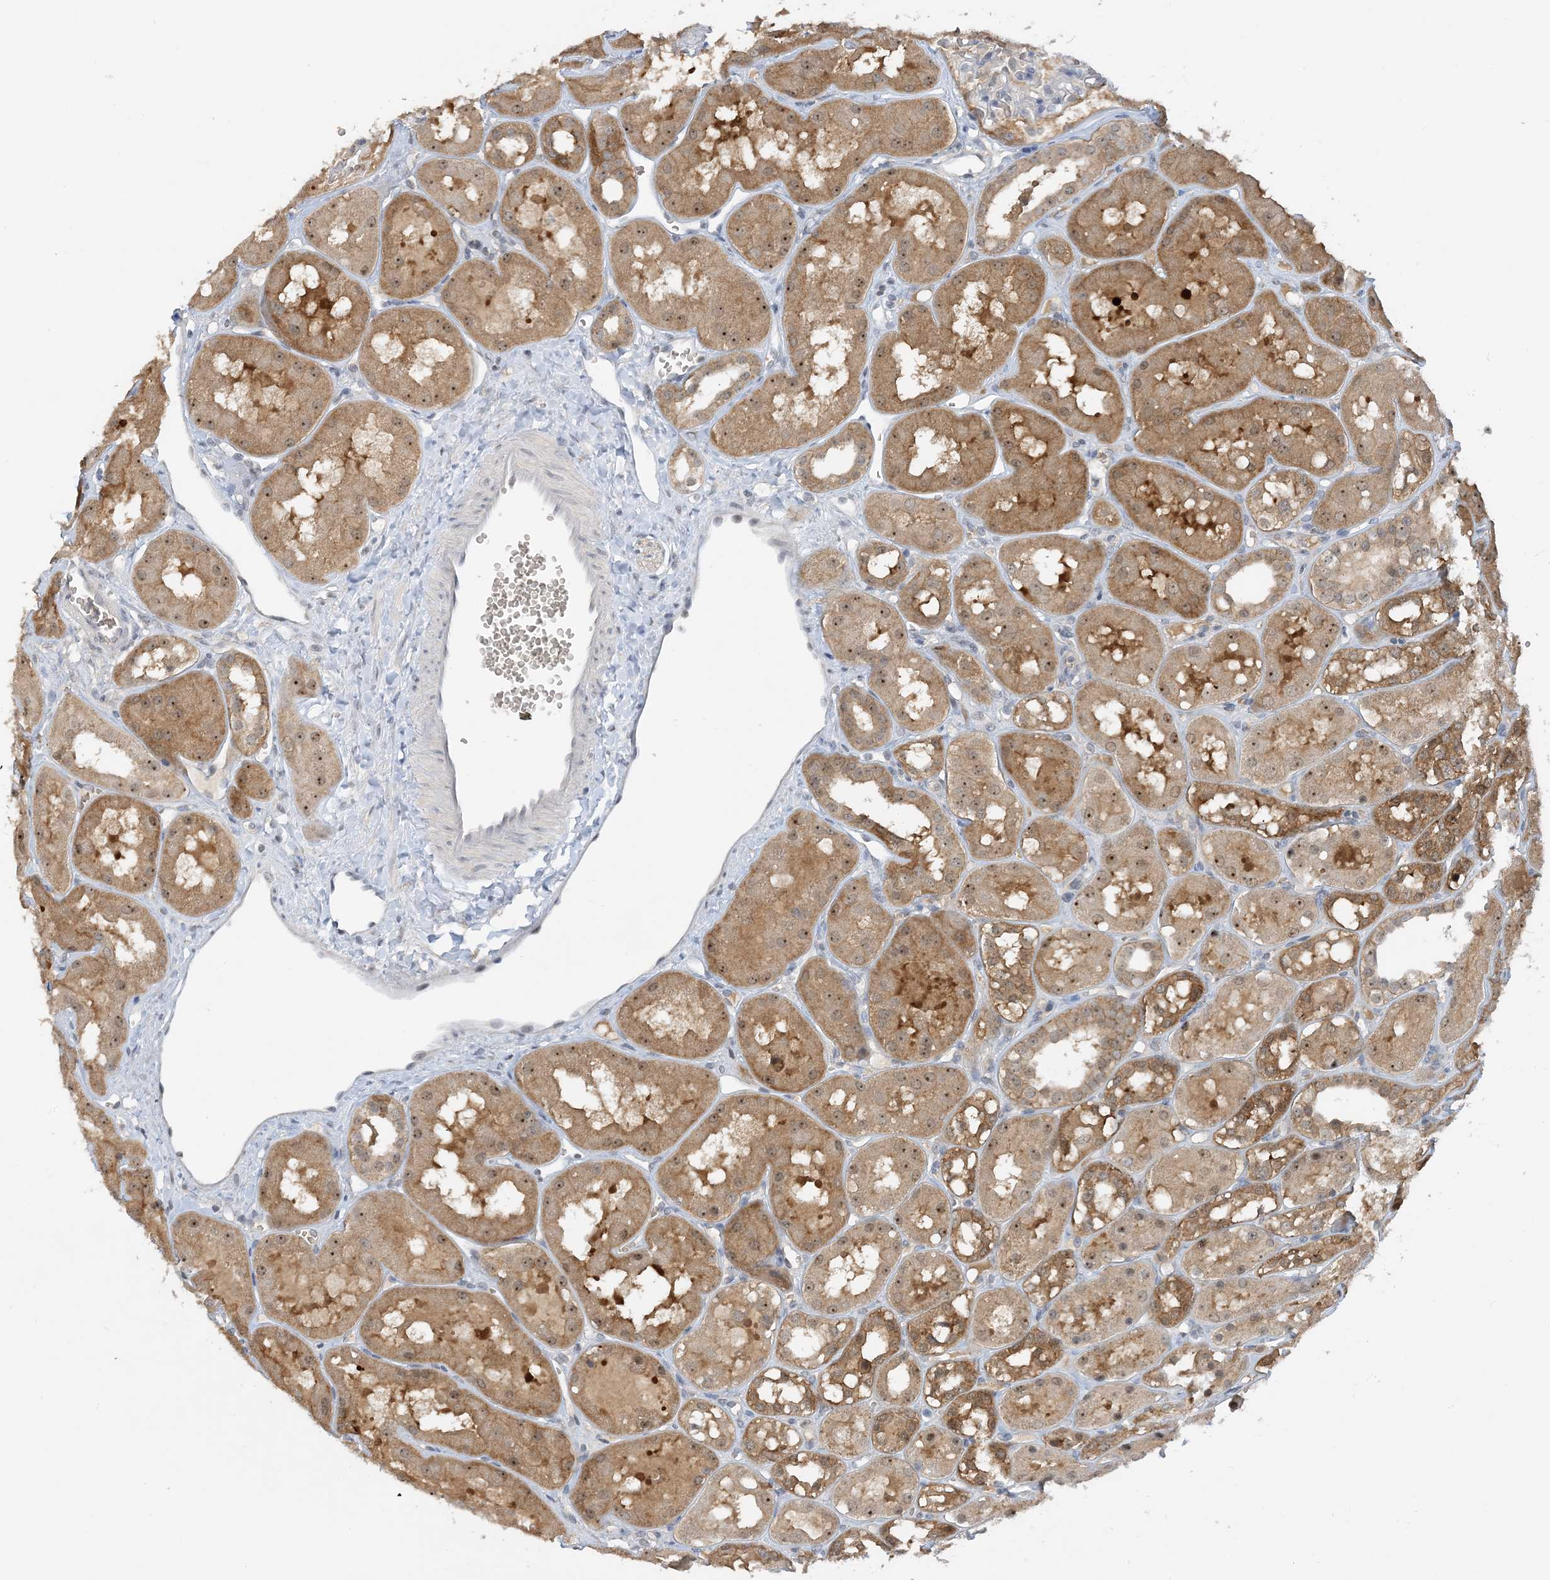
{"staining": {"intensity": "negative", "quantity": "none", "location": "none"}, "tissue": "kidney", "cell_type": "Cells in glomeruli", "image_type": "normal", "snomed": [{"axis": "morphology", "description": "Normal tissue, NOS"}, {"axis": "topography", "description": "Kidney"}], "caption": "IHC image of normal kidney: human kidney stained with DAB (3,3'-diaminobenzidine) exhibits no significant protein expression in cells in glomeruli.", "gene": "UBE2E1", "patient": {"sex": "male", "age": 16}}